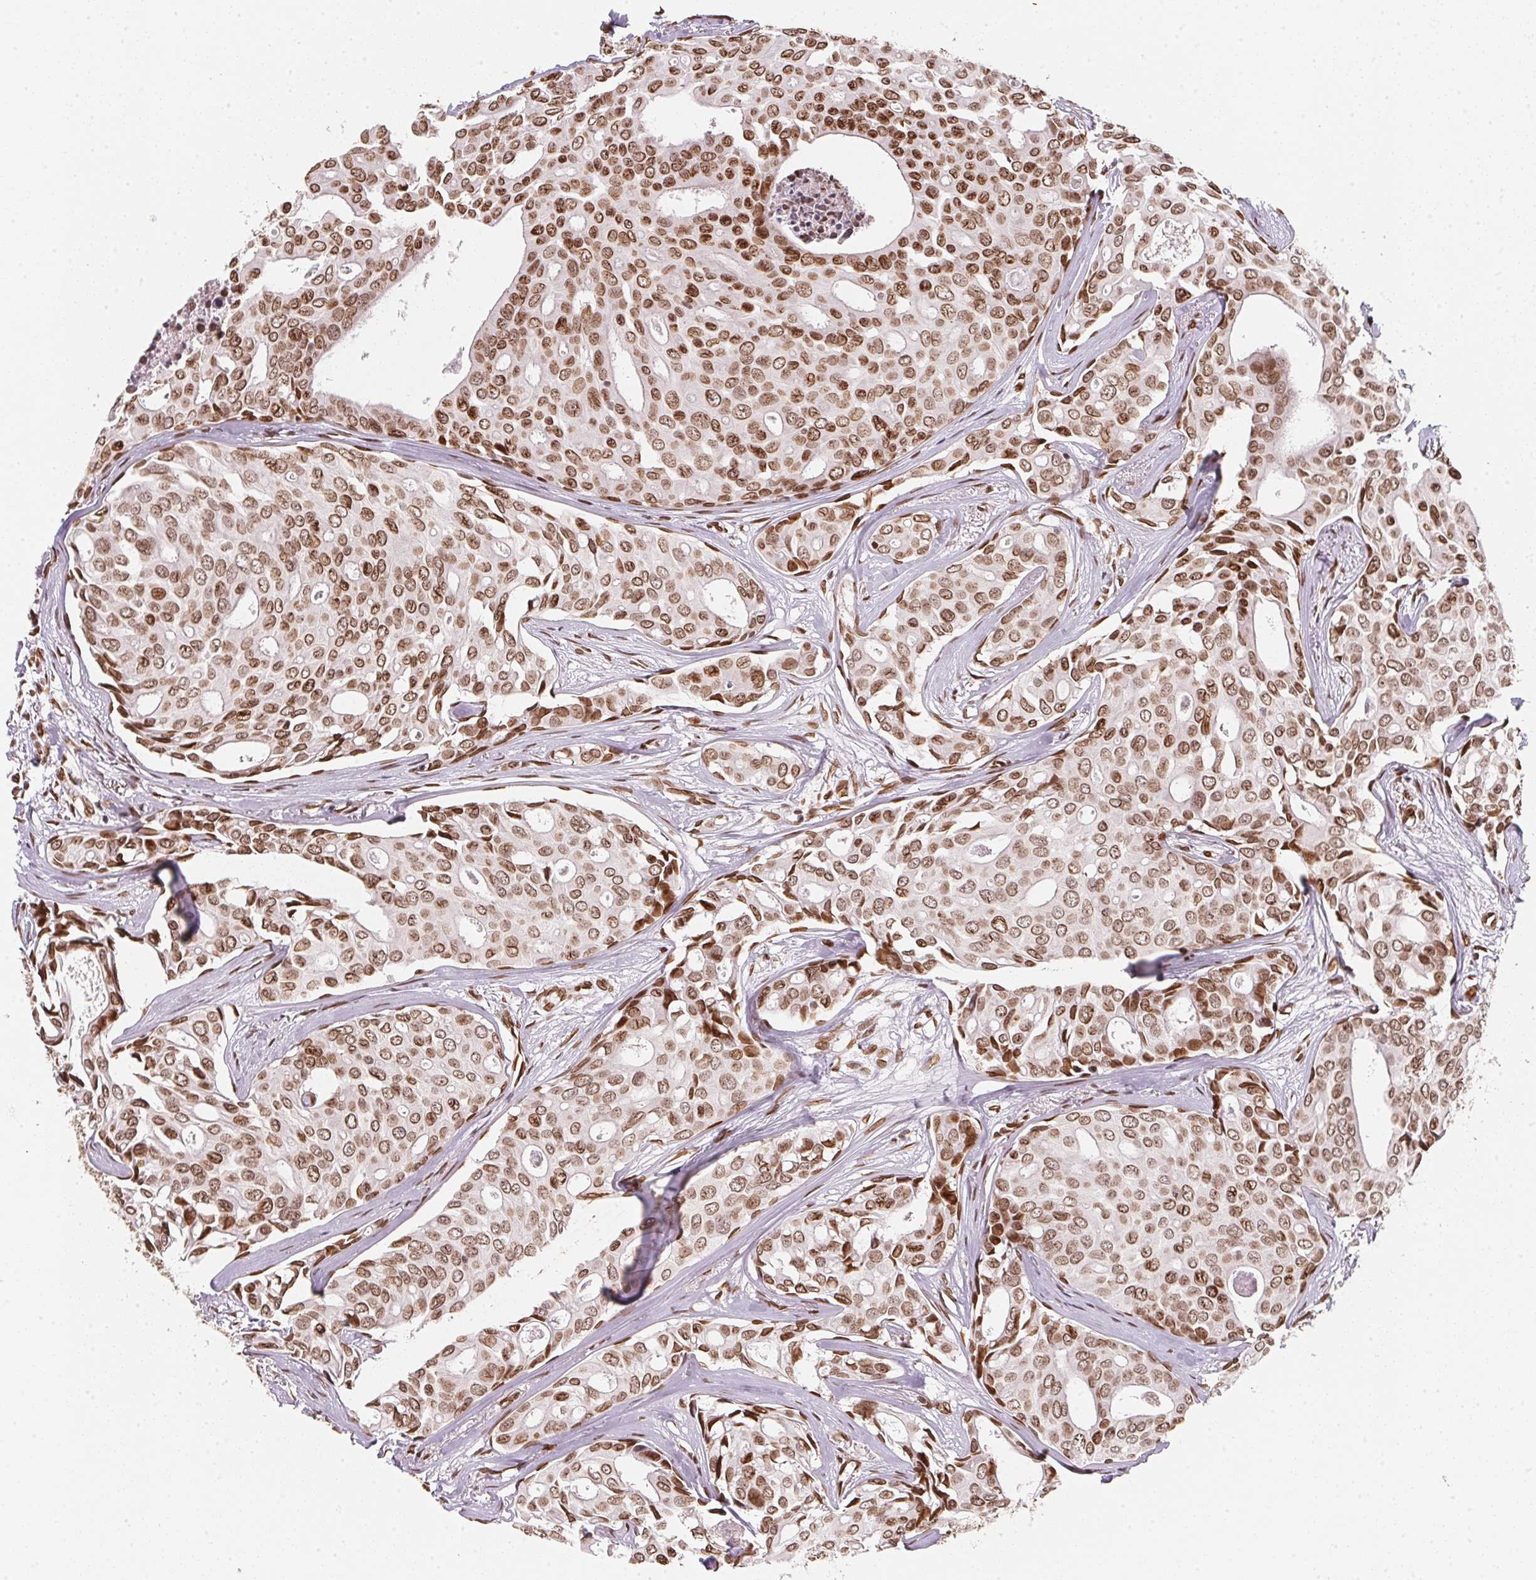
{"staining": {"intensity": "moderate", "quantity": ">75%", "location": "cytoplasmic/membranous,nuclear"}, "tissue": "breast cancer", "cell_type": "Tumor cells", "image_type": "cancer", "snomed": [{"axis": "morphology", "description": "Duct carcinoma"}, {"axis": "topography", "description": "Breast"}], "caption": "Breast invasive ductal carcinoma stained with a protein marker shows moderate staining in tumor cells.", "gene": "SAP30BP", "patient": {"sex": "female", "age": 54}}